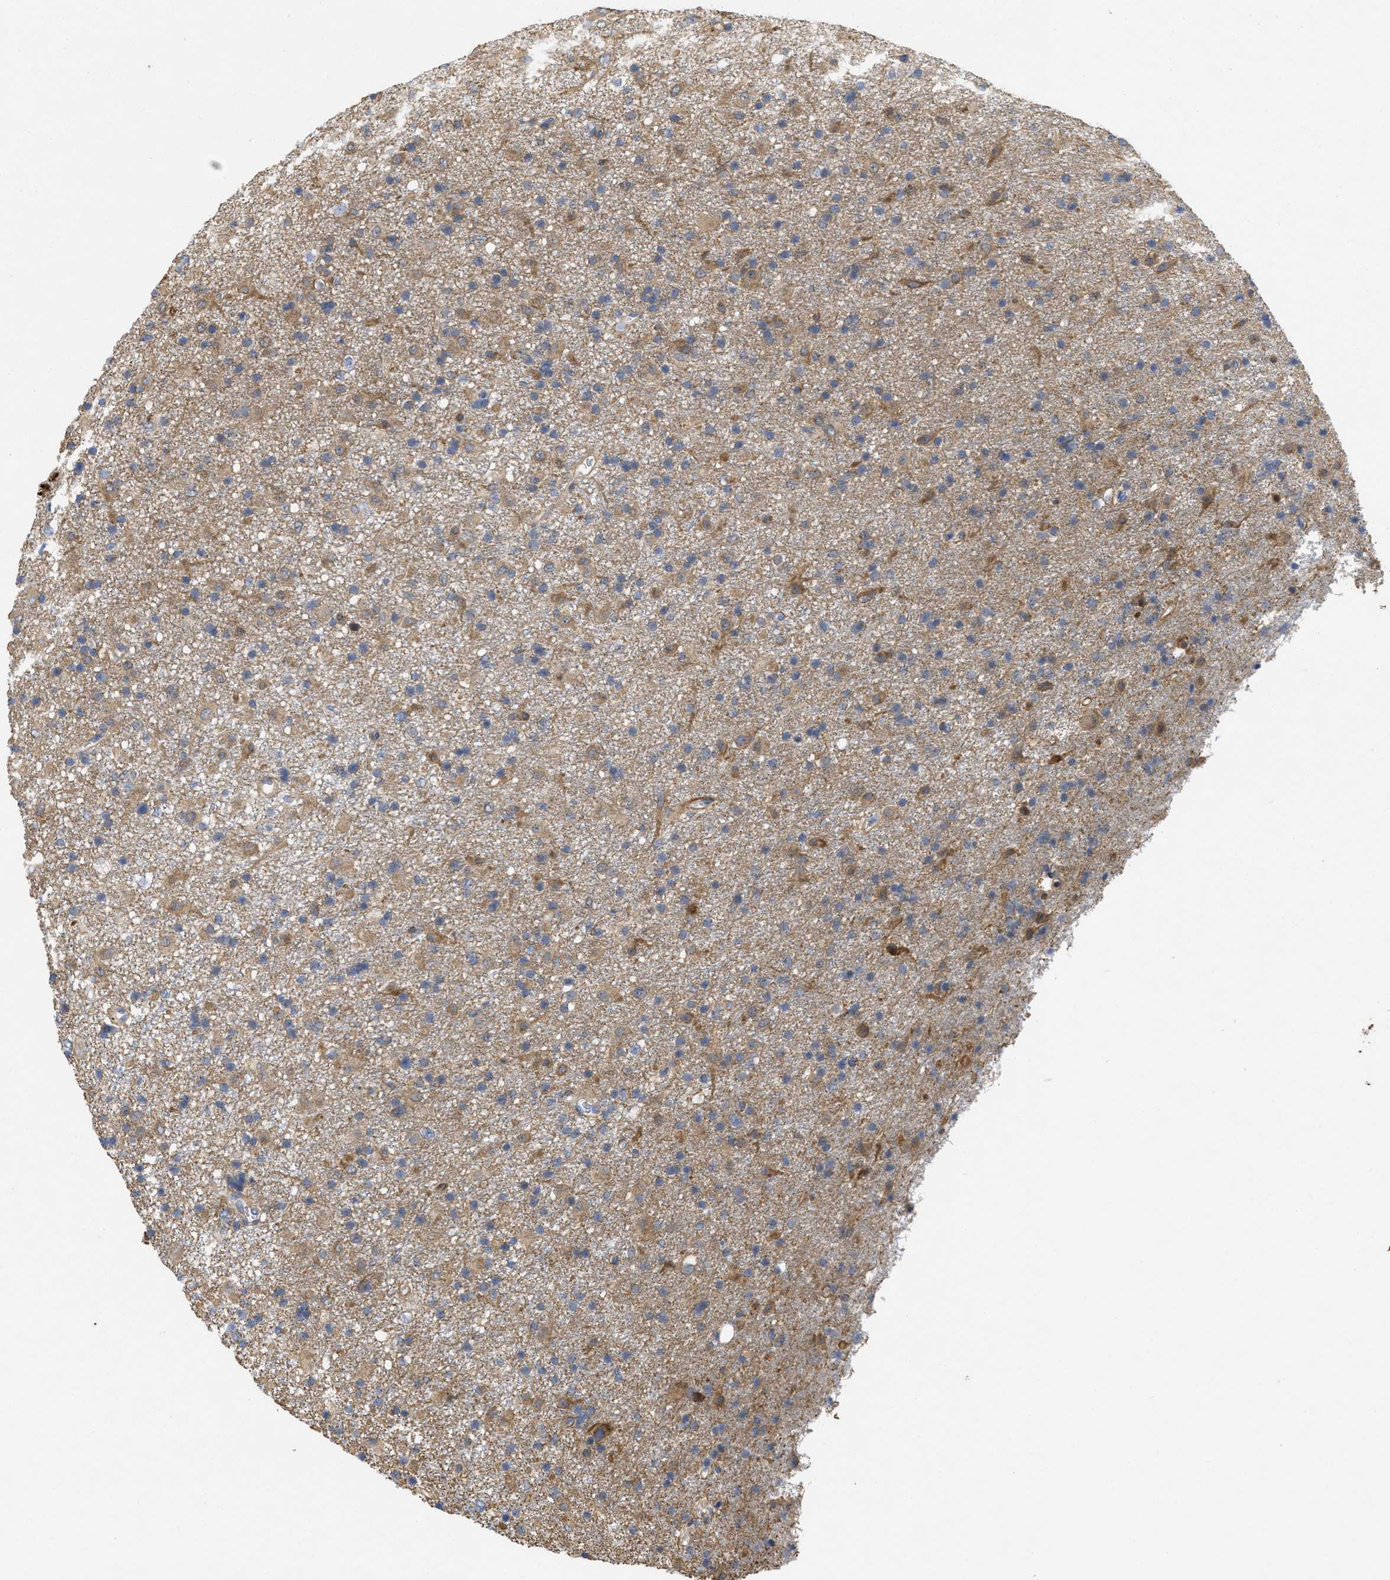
{"staining": {"intensity": "moderate", "quantity": "25%-75%", "location": "cytoplasmic/membranous"}, "tissue": "glioma", "cell_type": "Tumor cells", "image_type": "cancer", "snomed": [{"axis": "morphology", "description": "Glioma, malignant, Low grade"}, {"axis": "topography", "description": "Brain"}], "caption": "Immunohistochemistry staining of glioma, which exhibits medium levels of moderate cytoplasmic/membranous staining in approximately 25%-75% of tumor cells indicating moderate cytoplasmic/membranous protein expression. The staining was performed using DAB (3,3'-diaminobenzidine) (brown) for protein detection and nuclei were counterstained in hematoxylin (blue).", "gene": "ARHGEF26", "patient": {"sex": "male", "age": 65}}